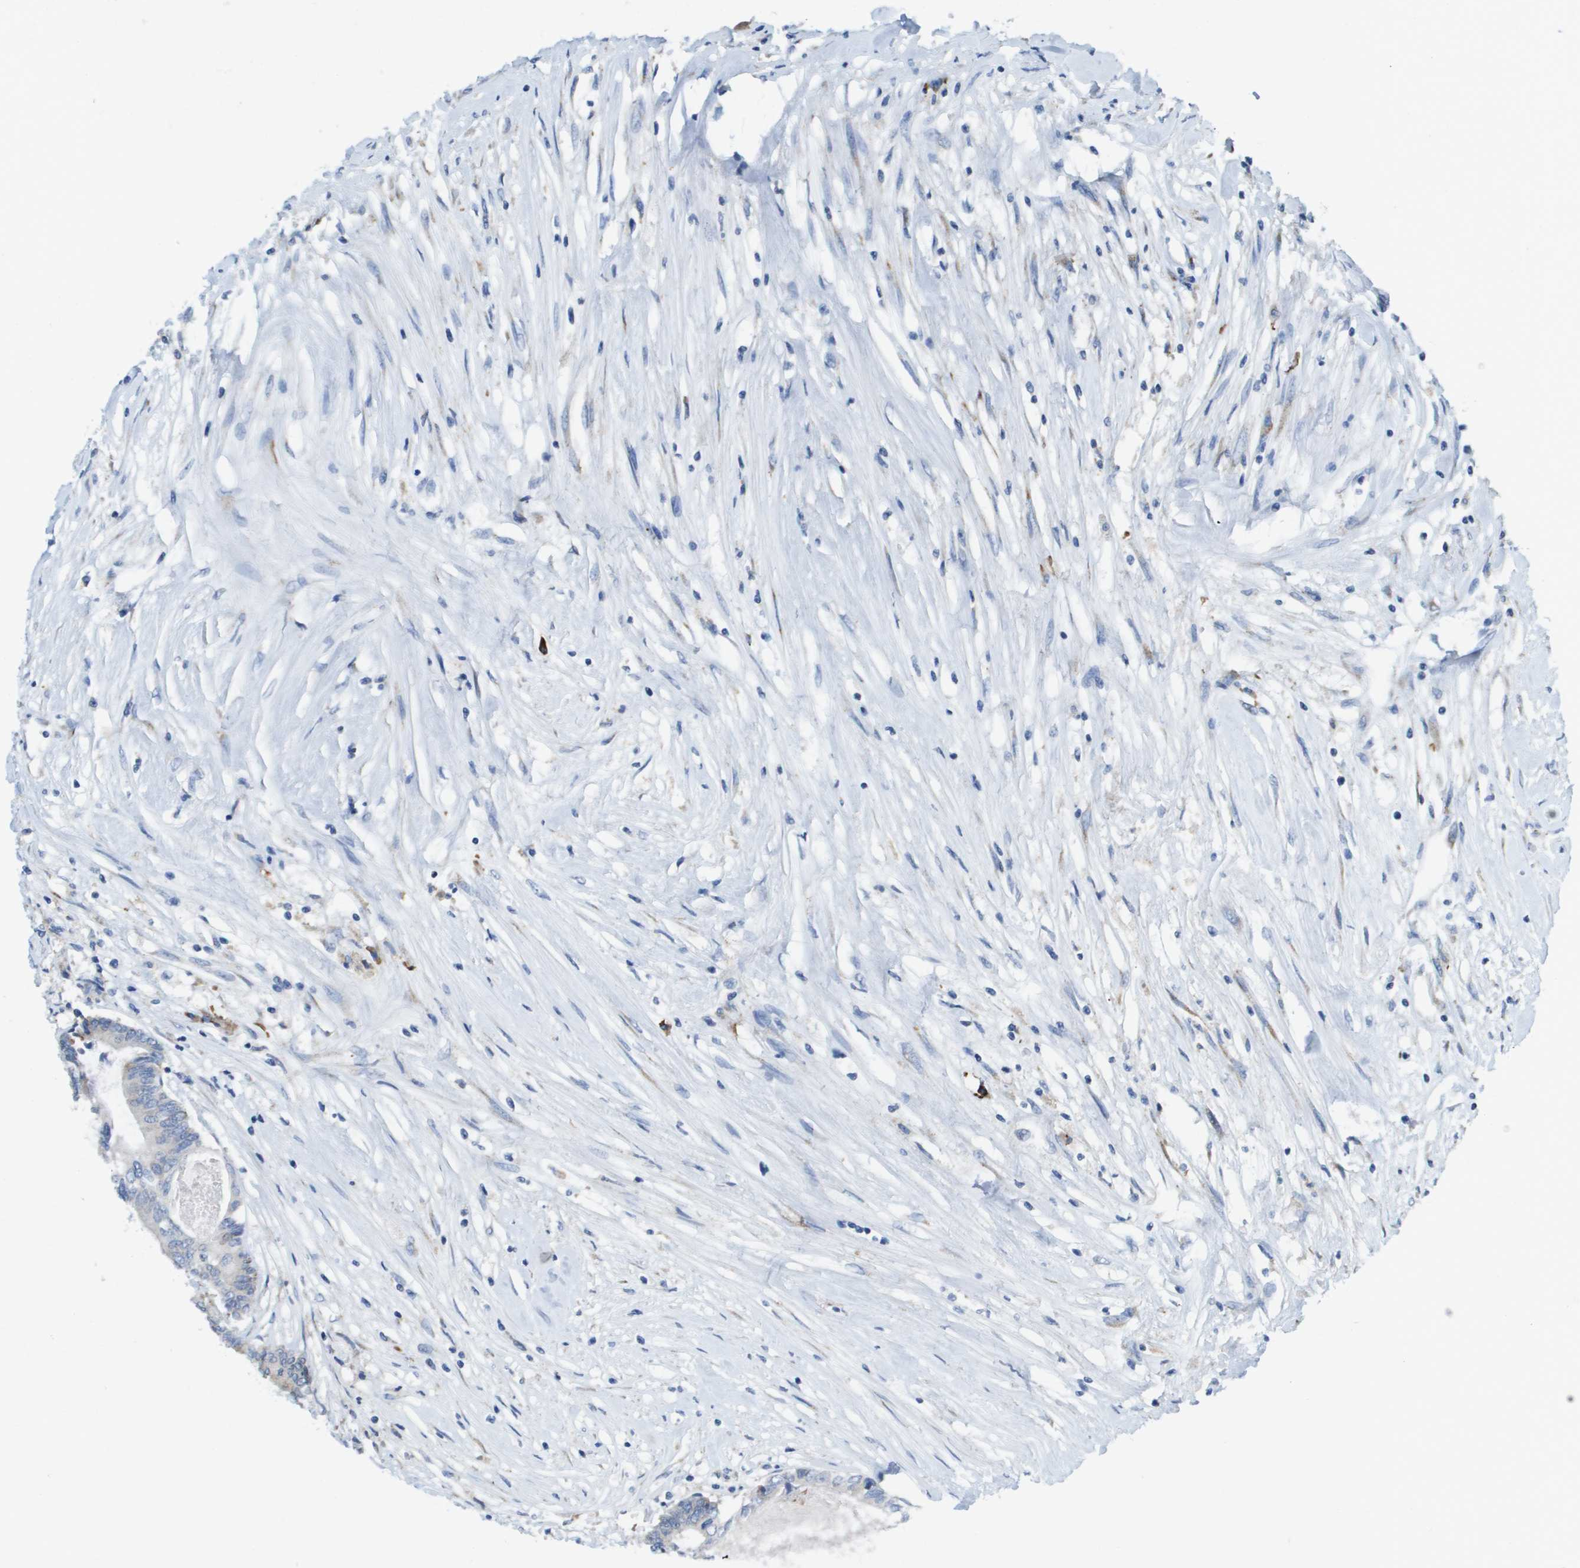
{"staining": {"intensity": "negative", "quantity": "none", "location": "none"}, "tissue": "colorectal cancer", "cell_type": "Tumor cells", "image_type": "cancer", "snomed": [{"axis": "morphology", "description": "Adenocarcinoma, NOS"}, {"axis": "topography", "description": "Rectum"}], "caption": "This is a micrograph of immunohistochemistry (IHC) staining of colorectal cancer (adenocarcinoma), which shows no positivity in tumor cells. The staining is performed using DAB brown chromogen with nuclei counter-stained in using hematoxylin.", "gene": "CD3G", "patient": {"sex": "male", "age": 63}}